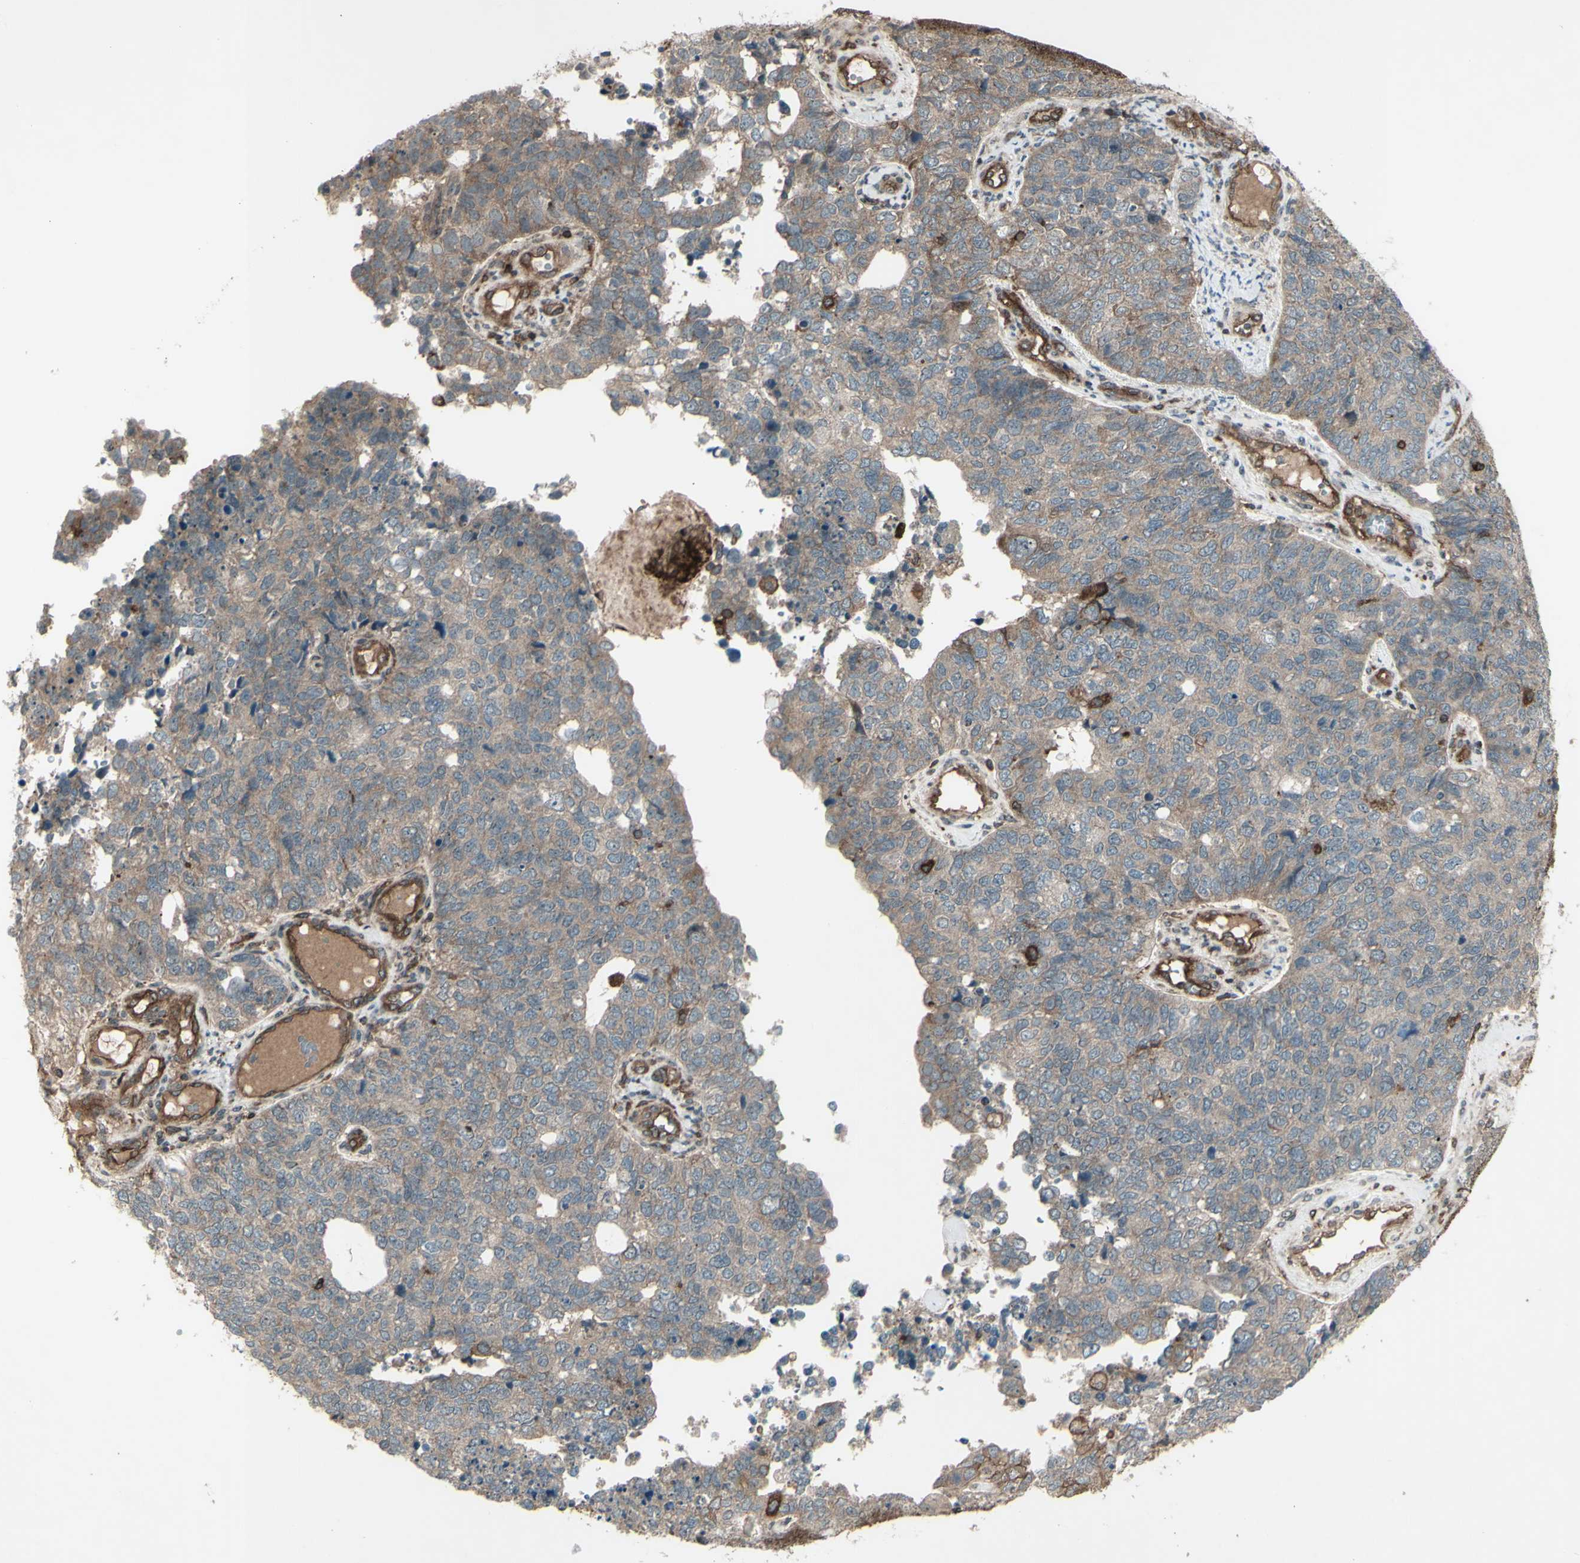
{"staining": {"intensity": "weak", "quantity": ">75%", "location": "cytoplasmic/membranous"}, "tissue": "cervical cancer", "cell_type": "Tumor cells", "image_type": "cancer", "snomed": [{"axis": "morphology", "description": "Squamous cell carcinoma, NOS"}, {"axis": "topography", "description": "Cervix"}], "caption": "Immunohistochemical staining of human cervical cancer shows low levels of weak cytoplasmic/membranous expression in approximately >75% of tumor cells.", "gene": "FXYD5", "patient": {"sex": "female", "age": 63}}